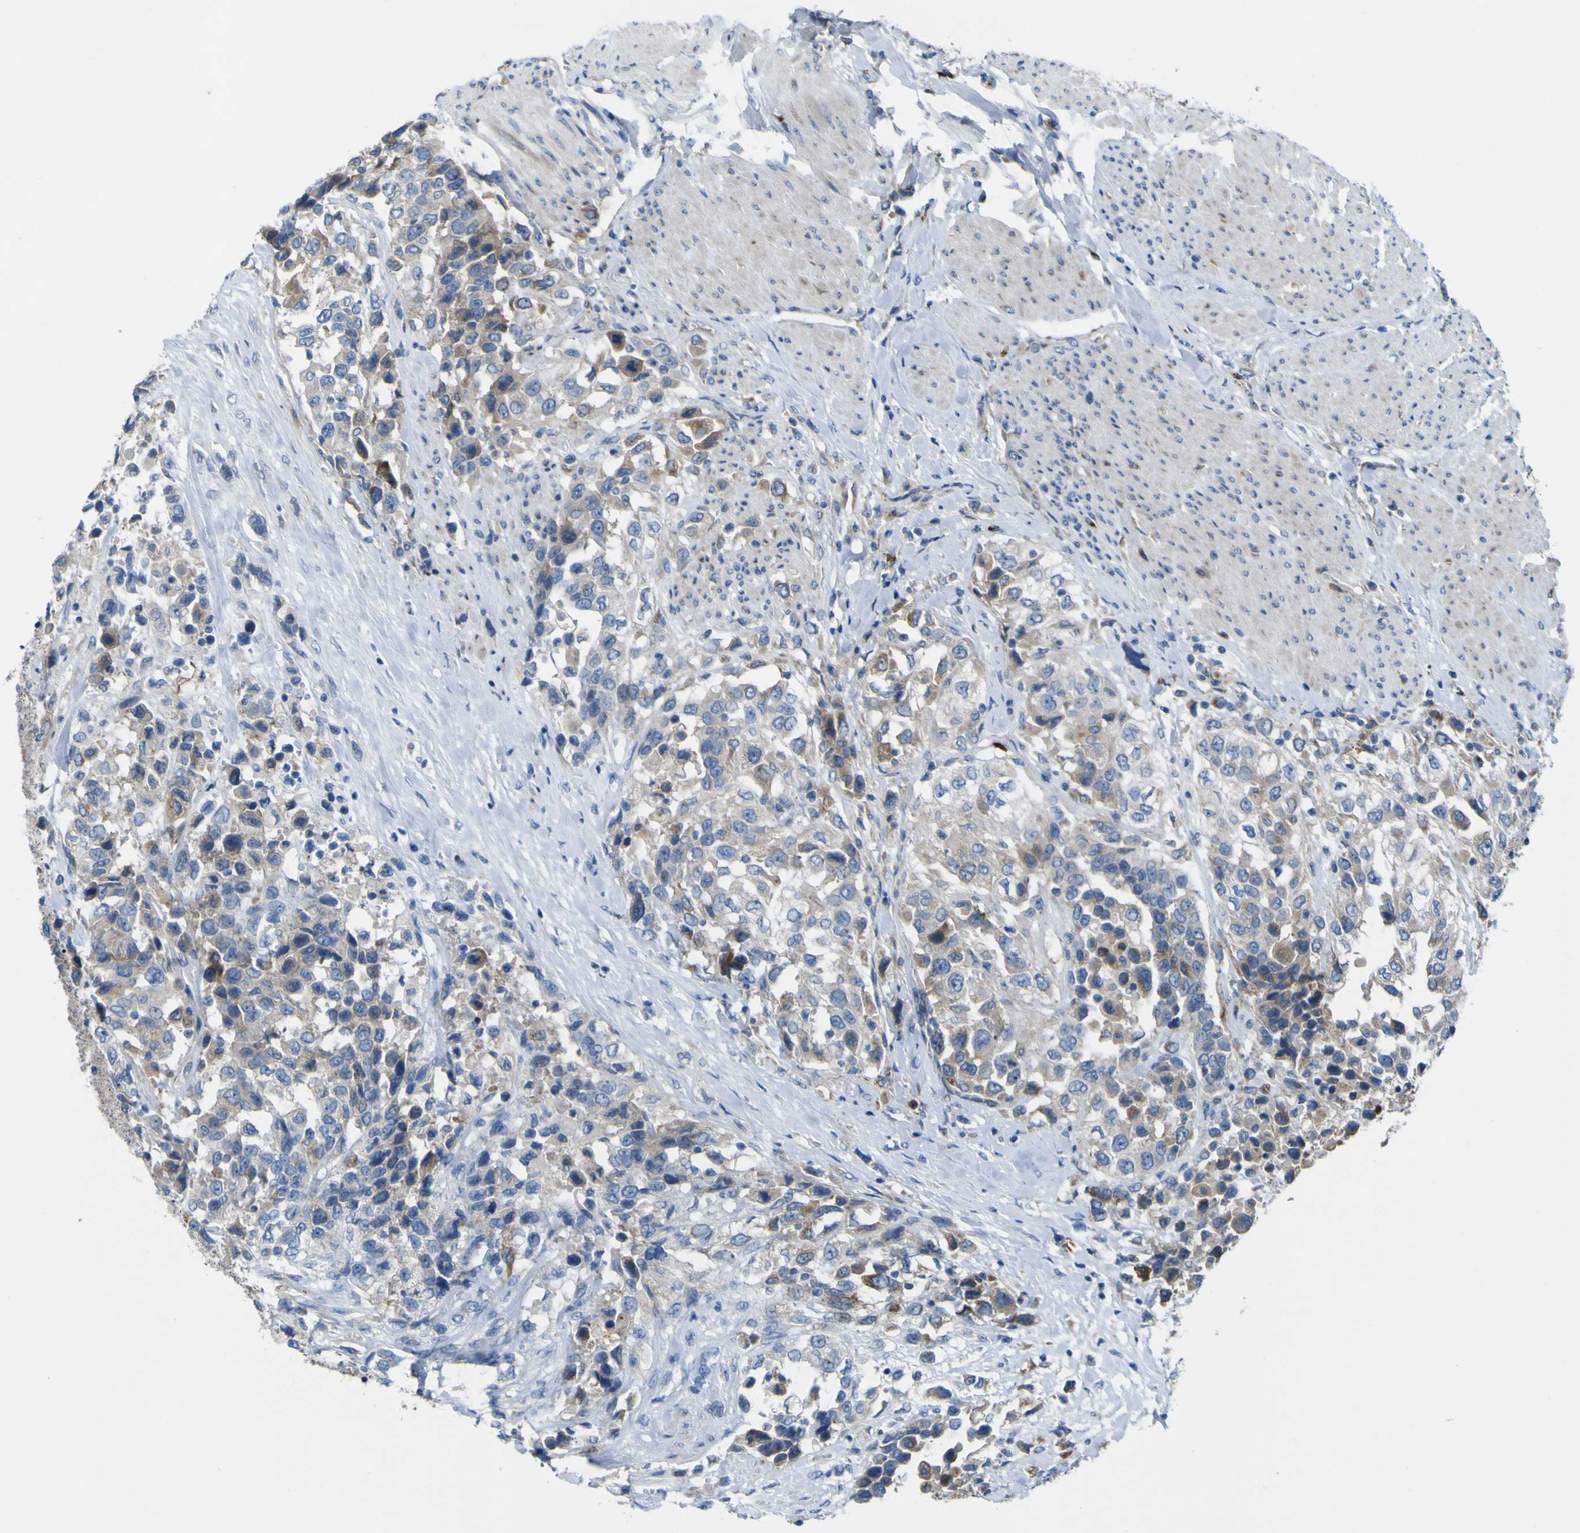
{"staining": {"intensity": "moderate", "quantity": "25%-75%", "location": "cytoplasmic/membranous"}, "tissue": "urothelial cancer", "cell_type": "Tumor cells", "image_type": "cancer", "snomed": [{"axis": "morphology", "description": "Urothelial carcinoma, High grade"}, {"axis": "topography", "description": "Urinary bladder"}], "caption": "The immunohistochemical stain labels moderate cytoplasmic/membranous positivity in tumor cells of urothelial cancer tissue.", "gene": "CST3", "patient": {"sex": "female", "age": 80}}